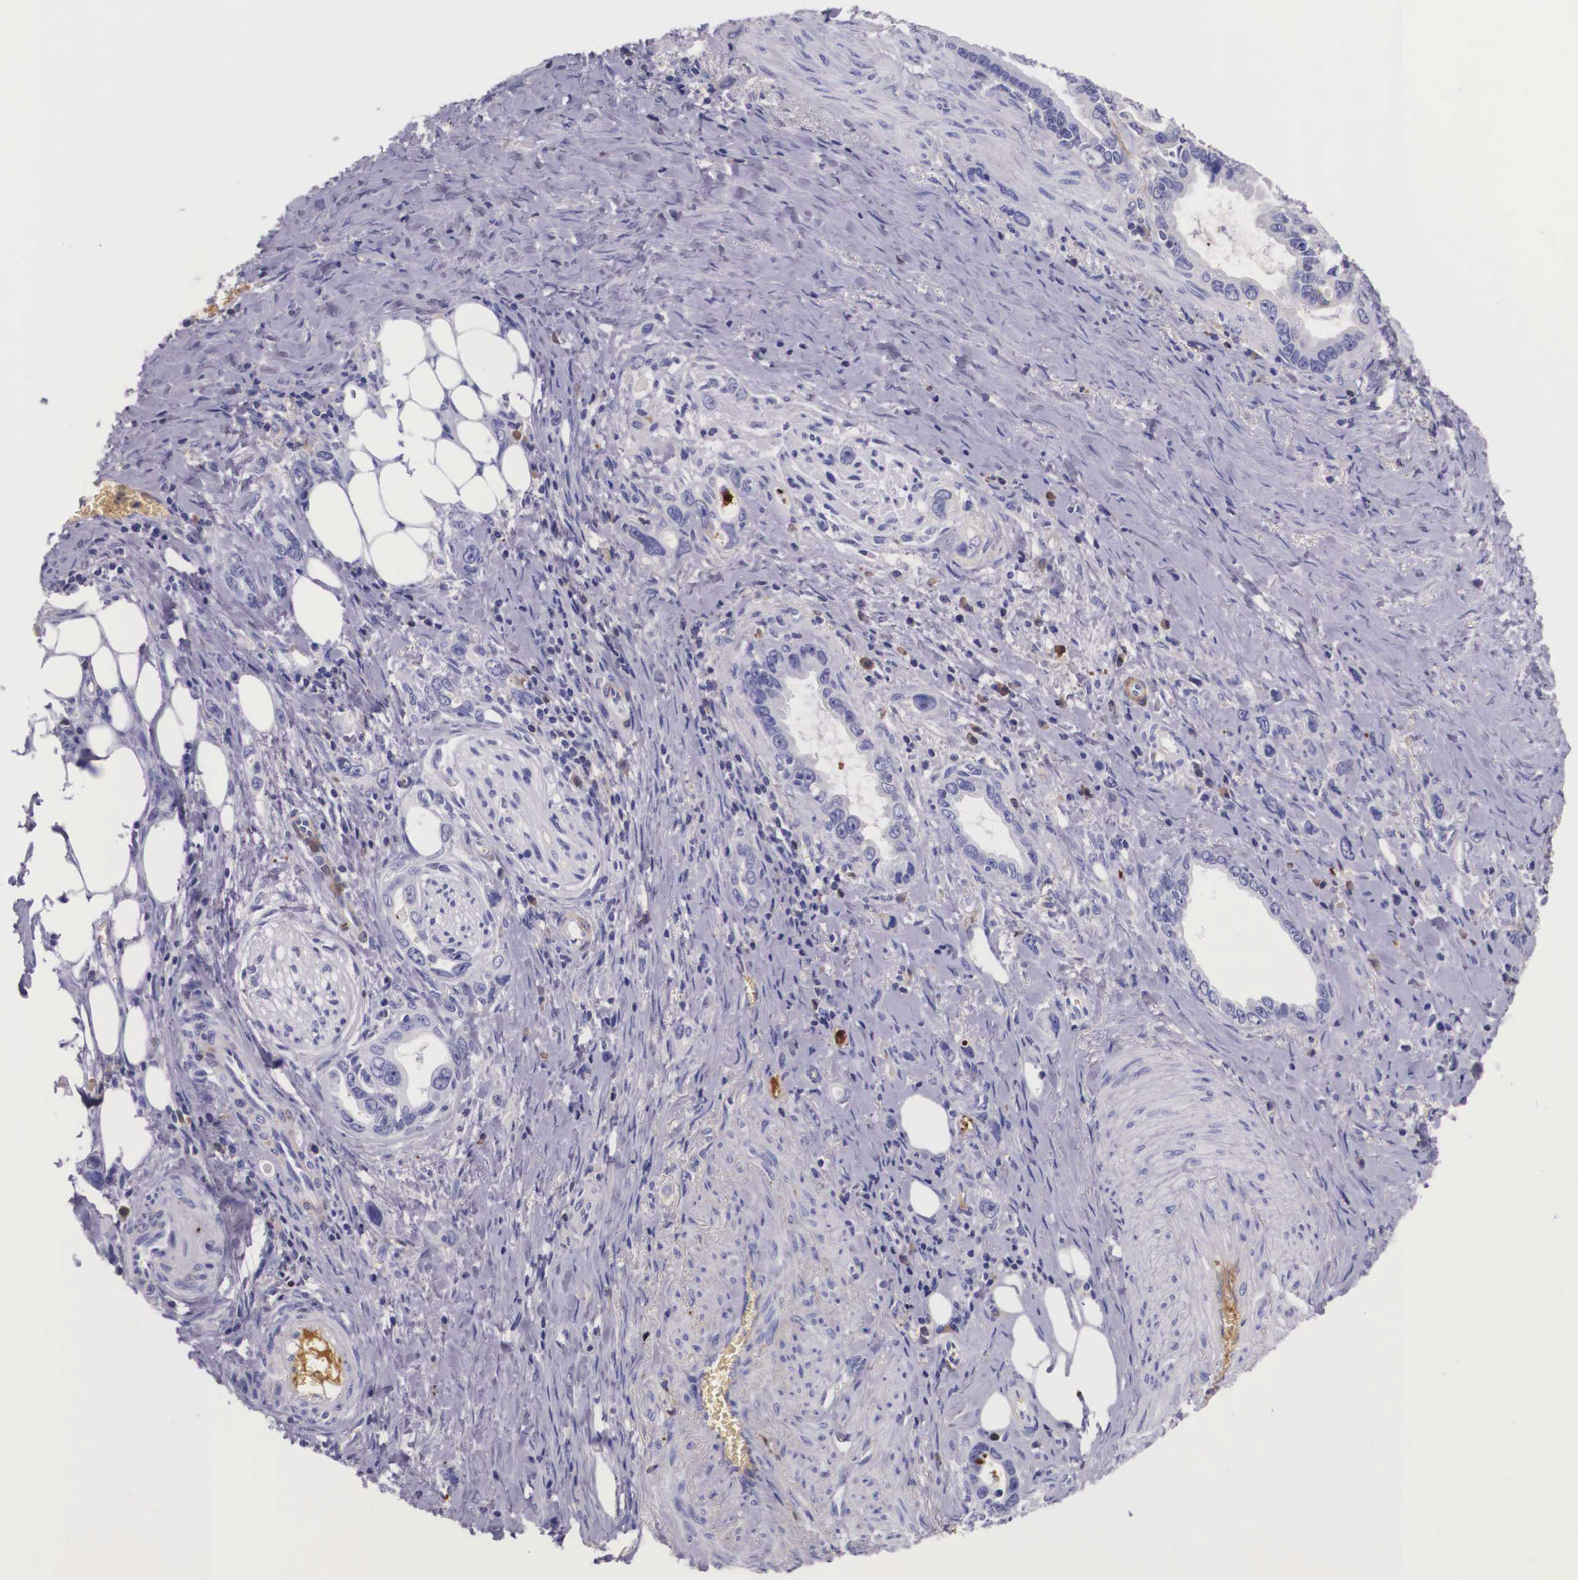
{"staining": {"intensity": "negative", "quantity": "none", "location": "none"}, "tissue": "stomach cancer", "cell_type": "Tumor cells", "image_type": "cancer", "snomed": [{"axis": "morphology", "description": "Adenocarcinoma, NOS"}, {"axis": "topography", "description": "Stomach"}], "caption": "Immunohistochemical staining of stomach adenocarcinoma shows no significant positivity in tumor cells.", "gene": "PLG", "patient": {"sex": "male", "age": 78}}